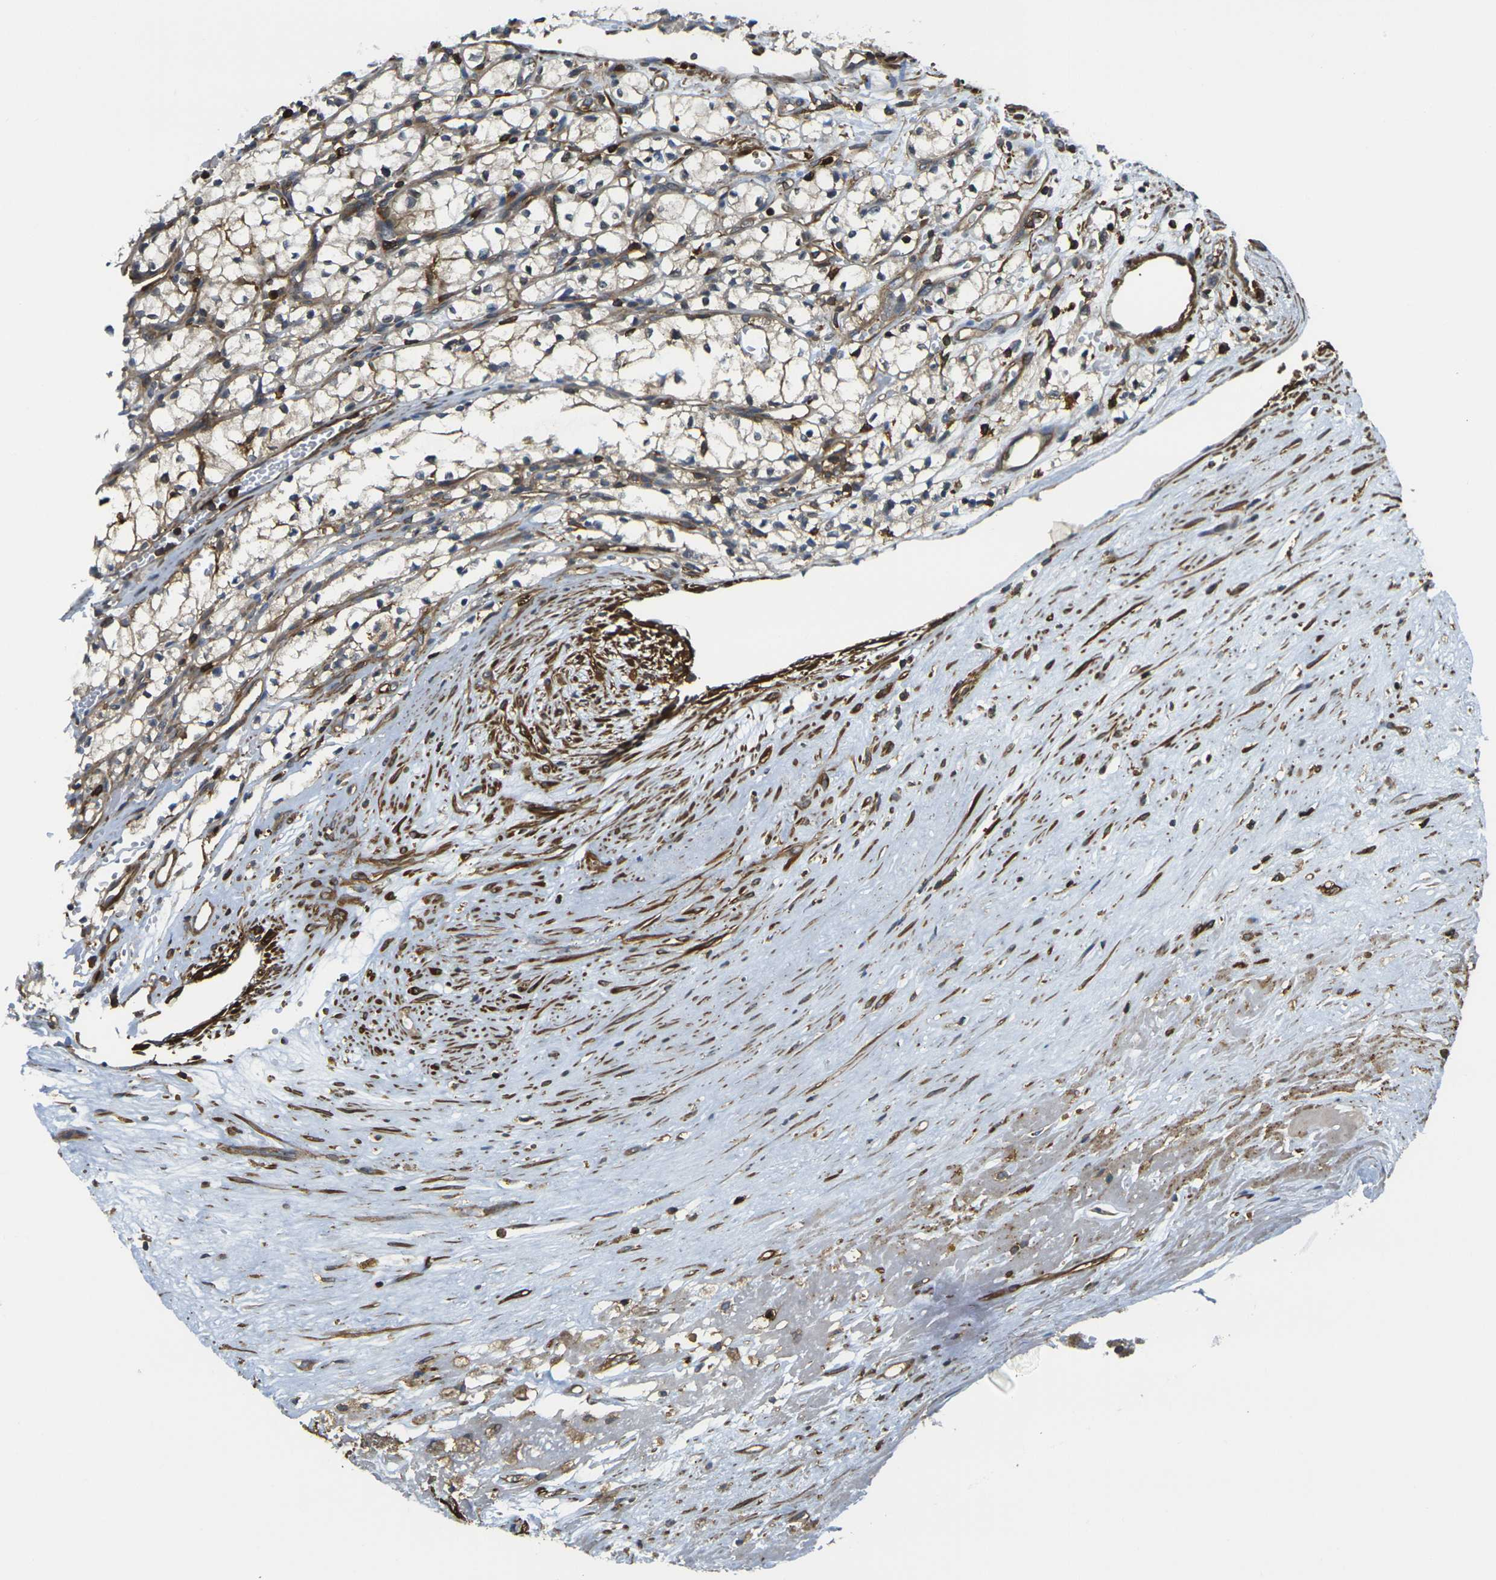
{"staining": {"intensity": "weak", "quantity": ">75%", "location": "cytoplasmic/membranous"}, "tissue": "renal cancer", "cell_type": "Tumor cells", "image_type": "cancer", "snomed": [{"axis": "morphology", "description": "Normal tissue, NOS"}, {"axis": "morphology", "description": "Adenocarcinoma, NOS"}, {"axis": "topography", "description": "Kidney"}], "caption": "The image reveals staining of adenocarcinoma (renal), revealing weak cytoplasmic/membranous protein expression (brown color) within tumor cells.", "gene": "LASP1", "patient": {"sex": "male", "age": 59}}